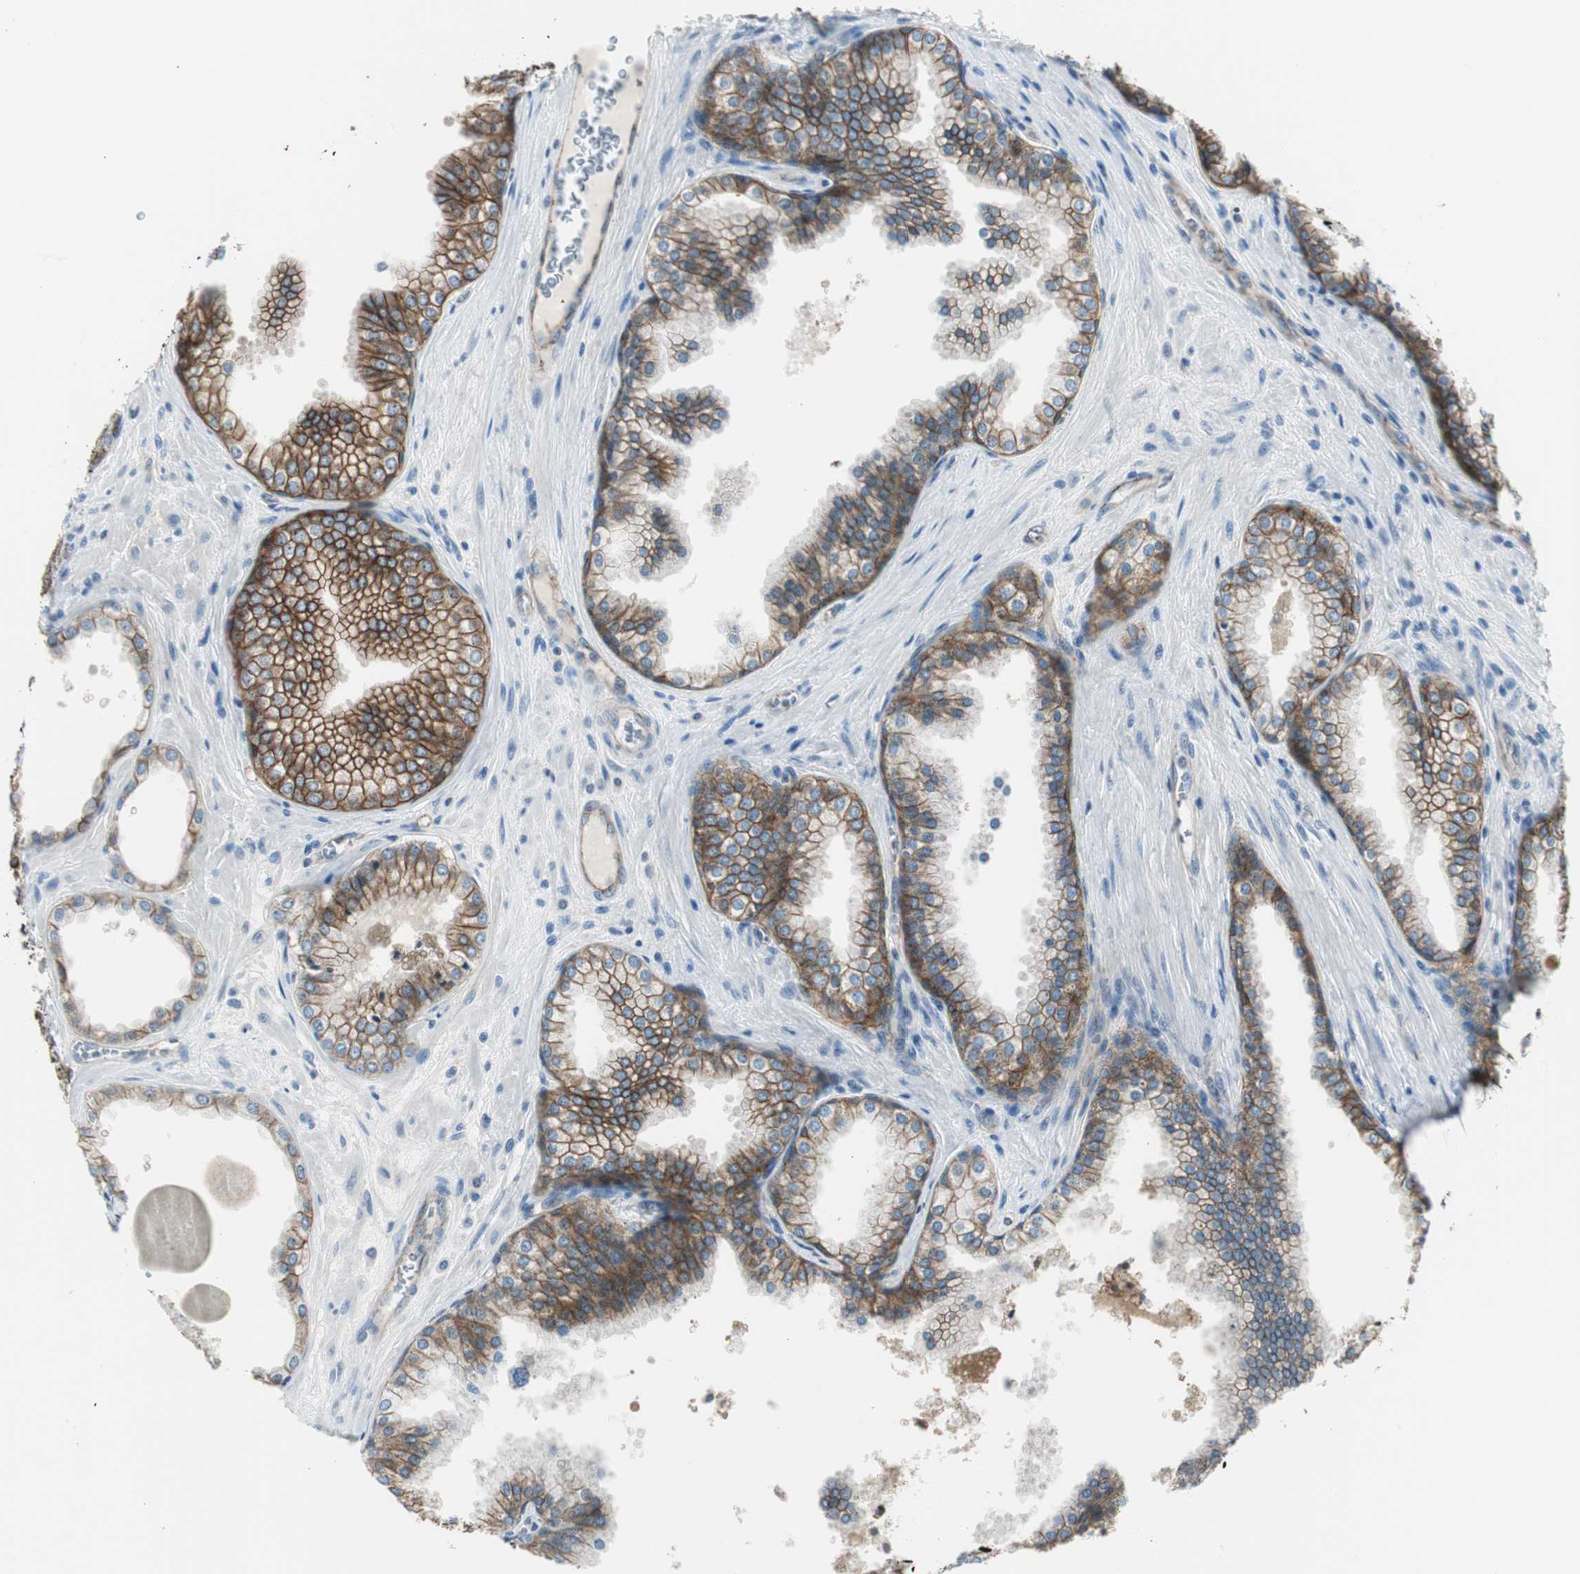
{"staining": {"intensity": "strong", "quantity": ">75%", "location": "cytoplasmic/membranous"}, "tissue": "prostate cancer", "cell_type": "Tumor cells", "image_type": "cancer", "snomed": [{"axis": "morphology", "description": "Adenocarcinoma, Low grade"}, {"axis": "topography", "description": "Prostate"}], "caption": "Tumor cells show high levels of strong cytoplasmic/membranous positivity in about >75% of cells in human prostate cancer (low-grade adenocarcinoma).", "gene": "STXBP4", "patient": {"sex": "male", "age": 60}}